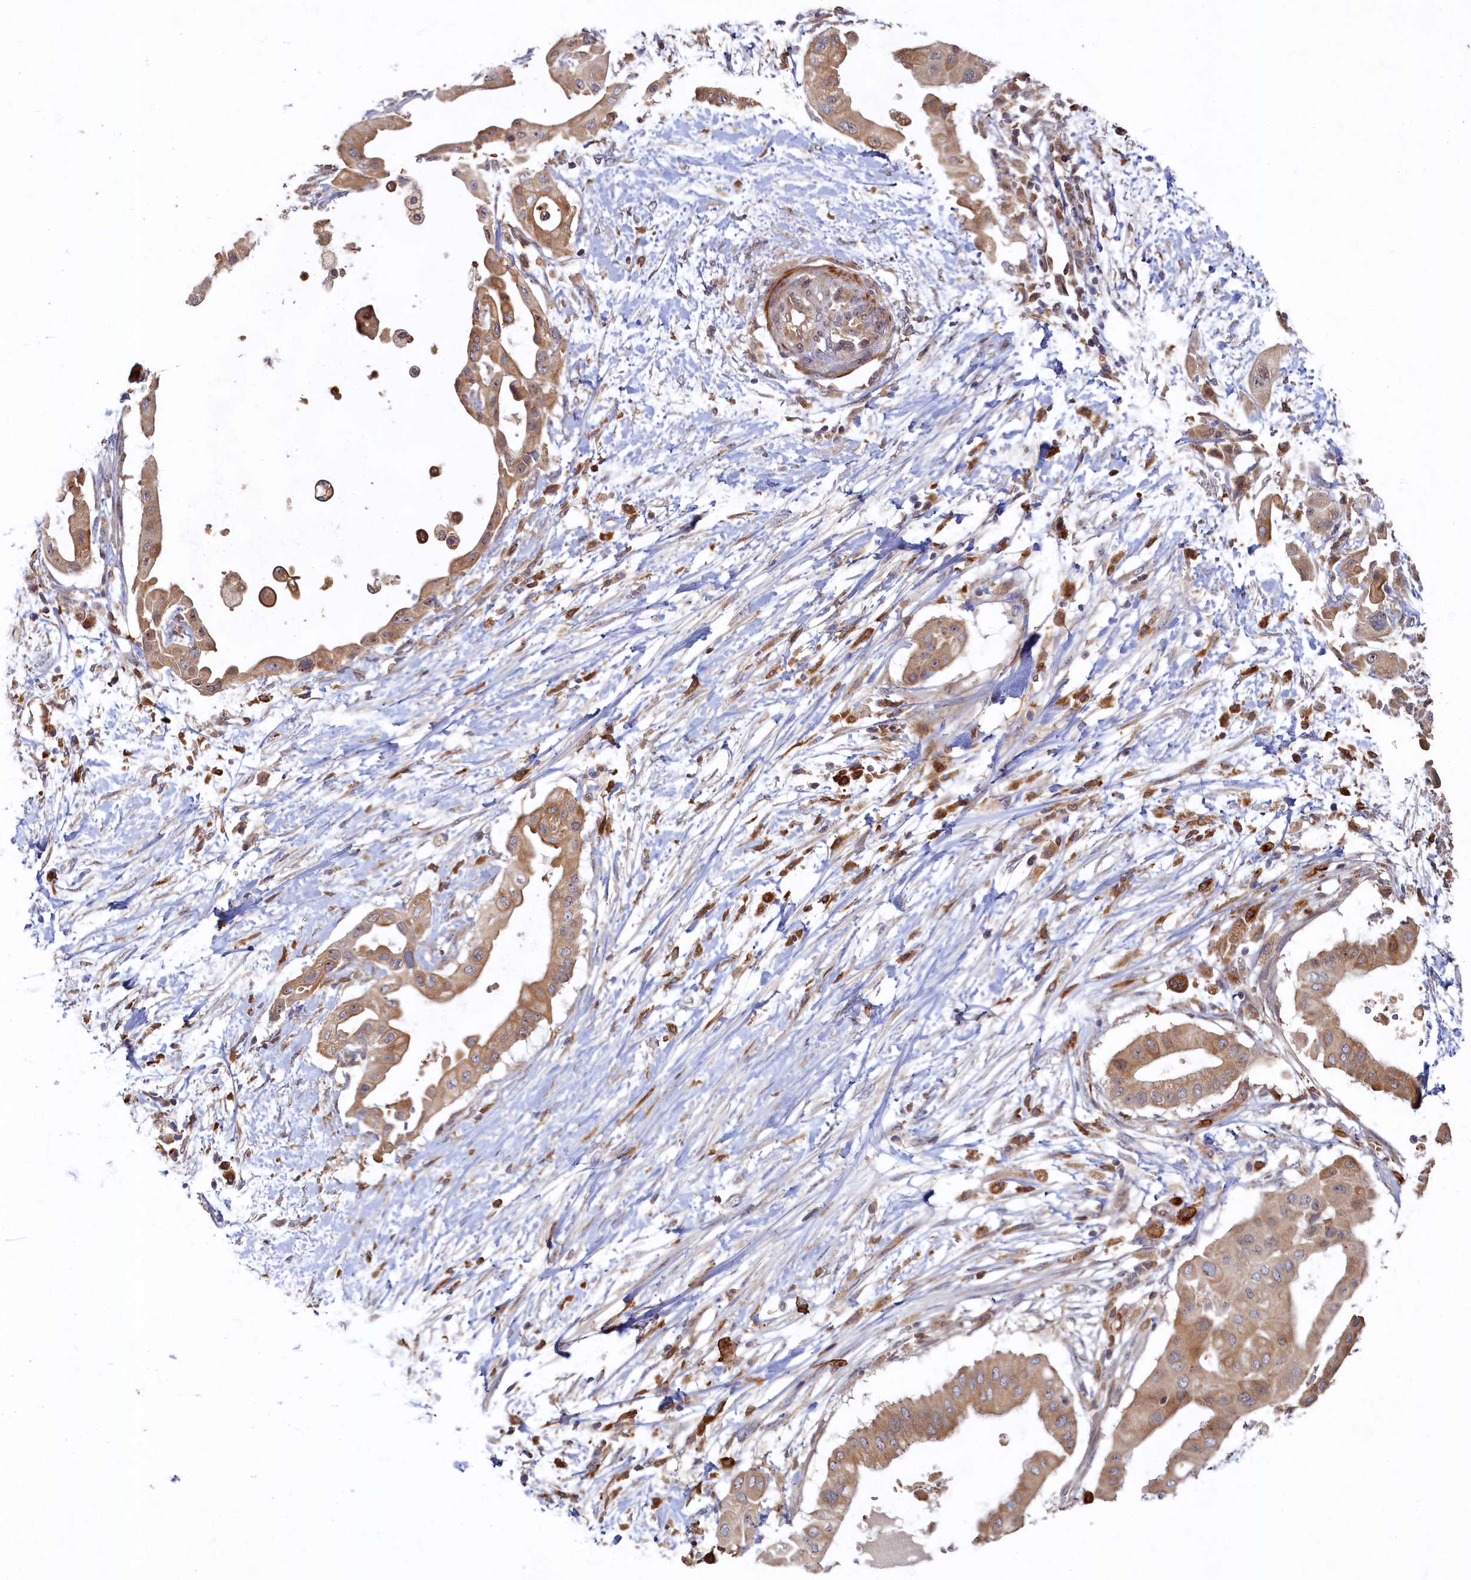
{"staining": {"intensity": "moderate", "quantity": ">75%", "location": "cytoplasmic/membranous"}, "tissue": "pancreatic cancer", "cell_type": "Tumor cells", "image_type": "cancer", "snomed": [{"axis": "morphology", "description": "Adenocarcinoma, NOS"}, {"axis": "topography", "description": "Pancreas"}], "caption": "The micrograph exhibits immunohistochemical staining of pancreatic cancer. There is moderate cytoplasmic/membranous expression is identified in approximately >75% of tumor cells.", "gene": "CEP20", "patient": {"sex": "male", "age": 68}}